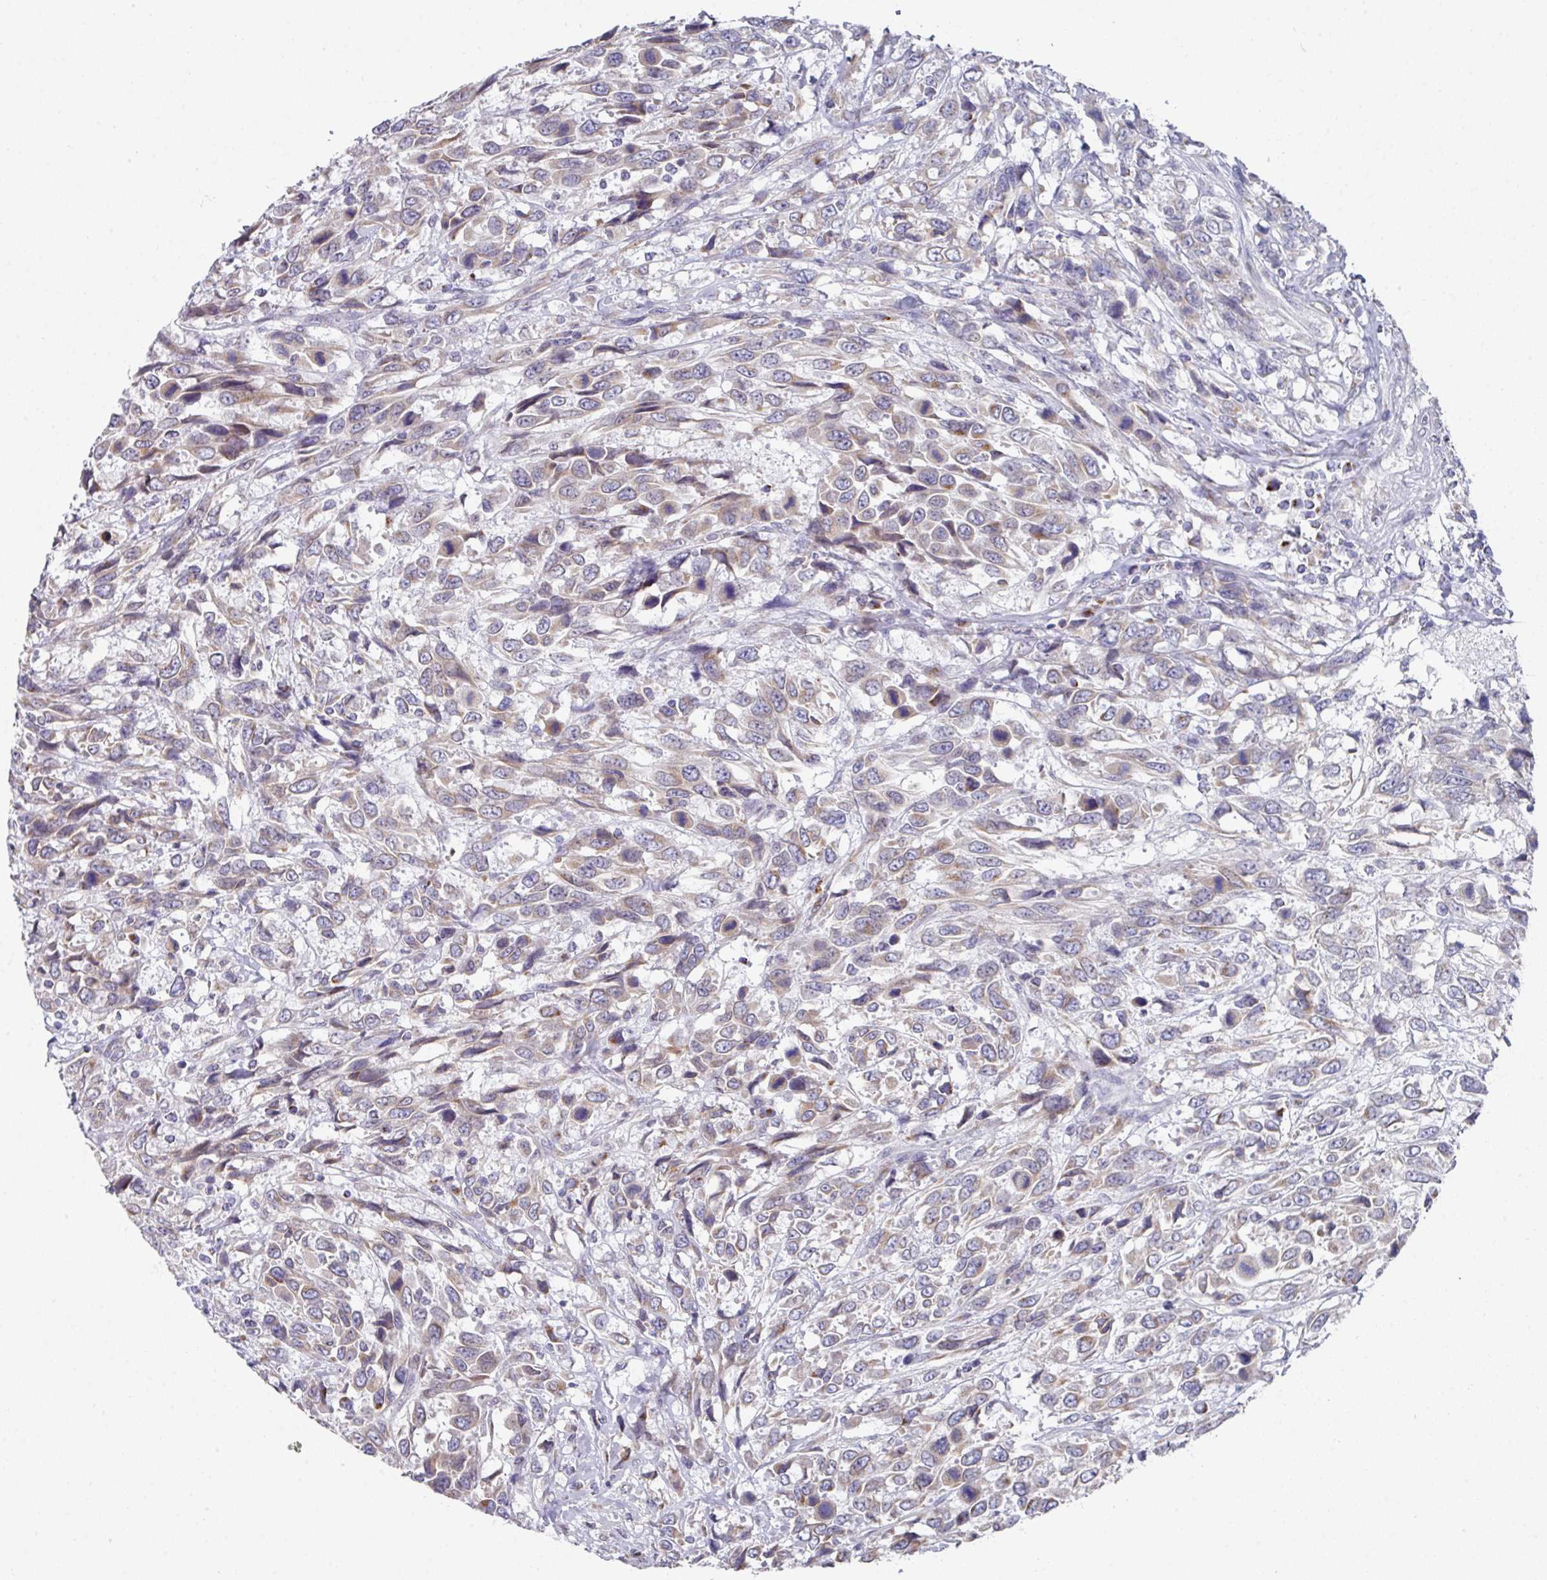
{"staining": {"intensity": "weak", "quantity": "25%-75%", "location": "cytoplasmic/membranous"}, "tissue": "urothelial cancer", "cell_type": "Tumor cells", "image_type": "cancer", "snomed": [{"axis": "morphology", "description": "Urothelial carcinoma, High grade"}, {"axis": "topography", "description": "Urinary bladder"}], "caption": "About 25%-75% of tumor cells in human high-grade urothelial carcinoma exhibit weak cytoplasmic/membranous protein staining as visualized by brown immunohistochemical staining.", "gene": "VKORC1L1", "patient": {"sex": "female", "age": 70}}